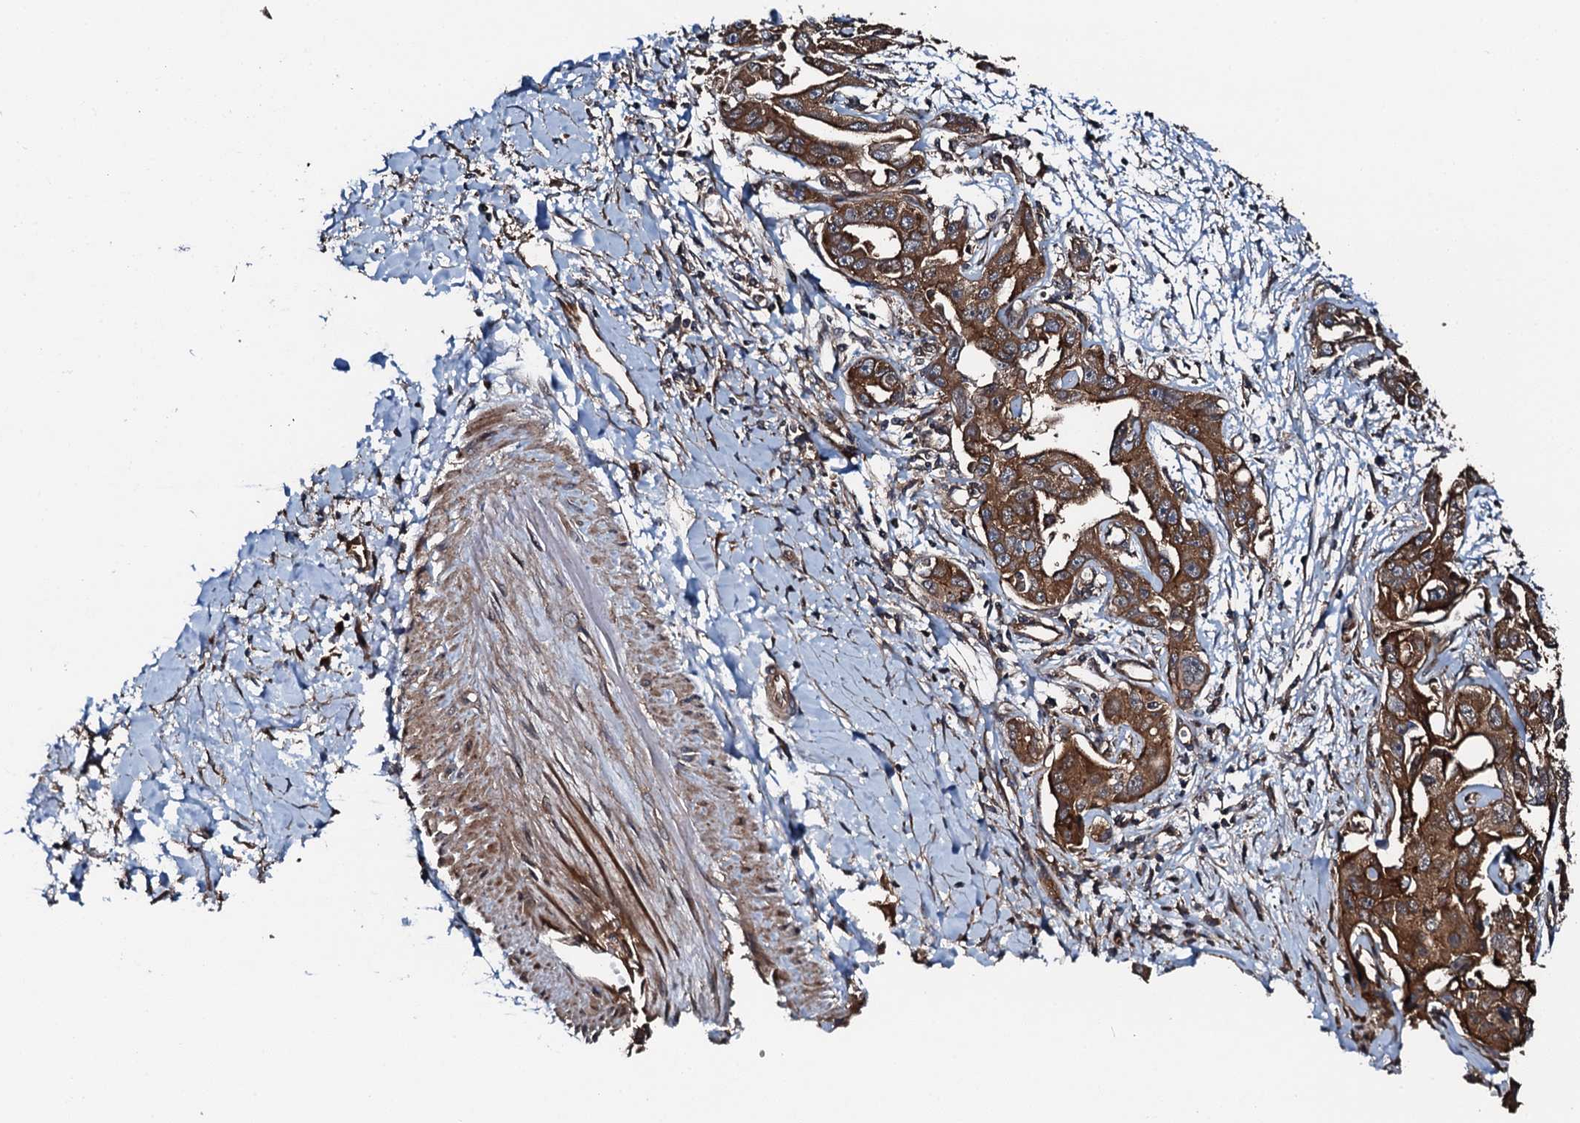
{"staining": {"intensity": "strong", "quantity": ">75%", "location": "cytoplasmic/membranous"}, "tissue": "liver cancer", "cell_type": "Tumor cells", "image_type": "cancer", "snomed": [{"axis": "morphology", "description": "Cholangiocarcinoma"}, {"axis": "topography", "description": "Liver"}], "caption": "Human liver cholangiocarcinoma stained with a protein marker shows strong staining in tumor cells.", "gene": "FLYWCH1", "patient": {"sex": "male", "age": 59}}